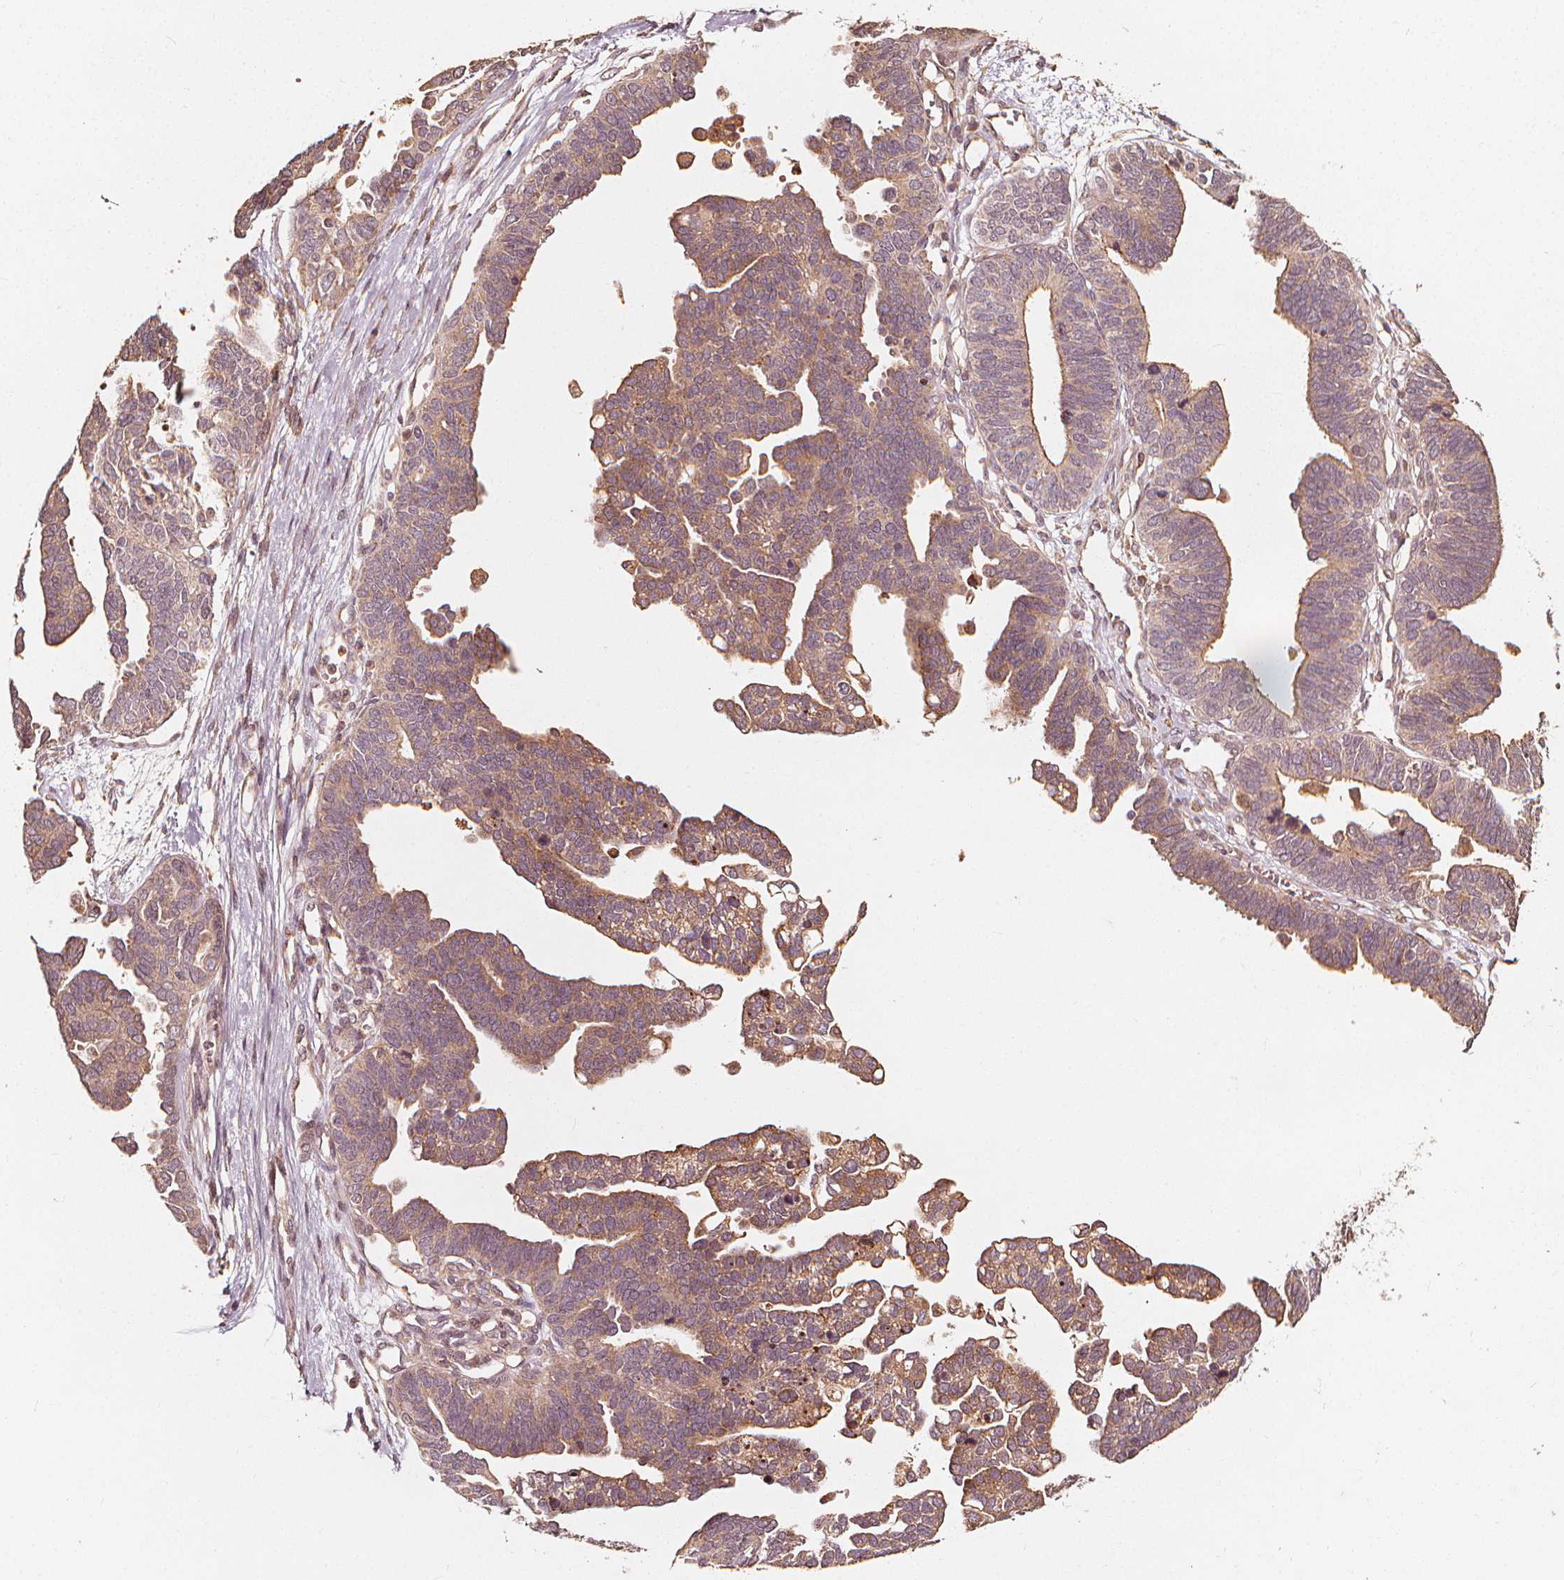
{"staining": {"intensity": "weak", "quantity": ">75%", "location": "cytoplasmic/membranous"}, "tissue": "ovarian cancer", "cell_type": "Tumor cells", "image_type": "cancer", "snomed": [{"axis": "morphology", "description": "Cystadenocarcinoma, serous, NOS"}, {"axis": "topography", "description": "Ovary"}], "caption": "DAB immunohistochemical staining of human ovarian cancer (serous cystadenocarcinoma) reveals weak cytoplasmic/membranous protein staining in about >75% of tumor cells.", "gene": "NPC1", "patient": {"sex": "female", "age": 51}}